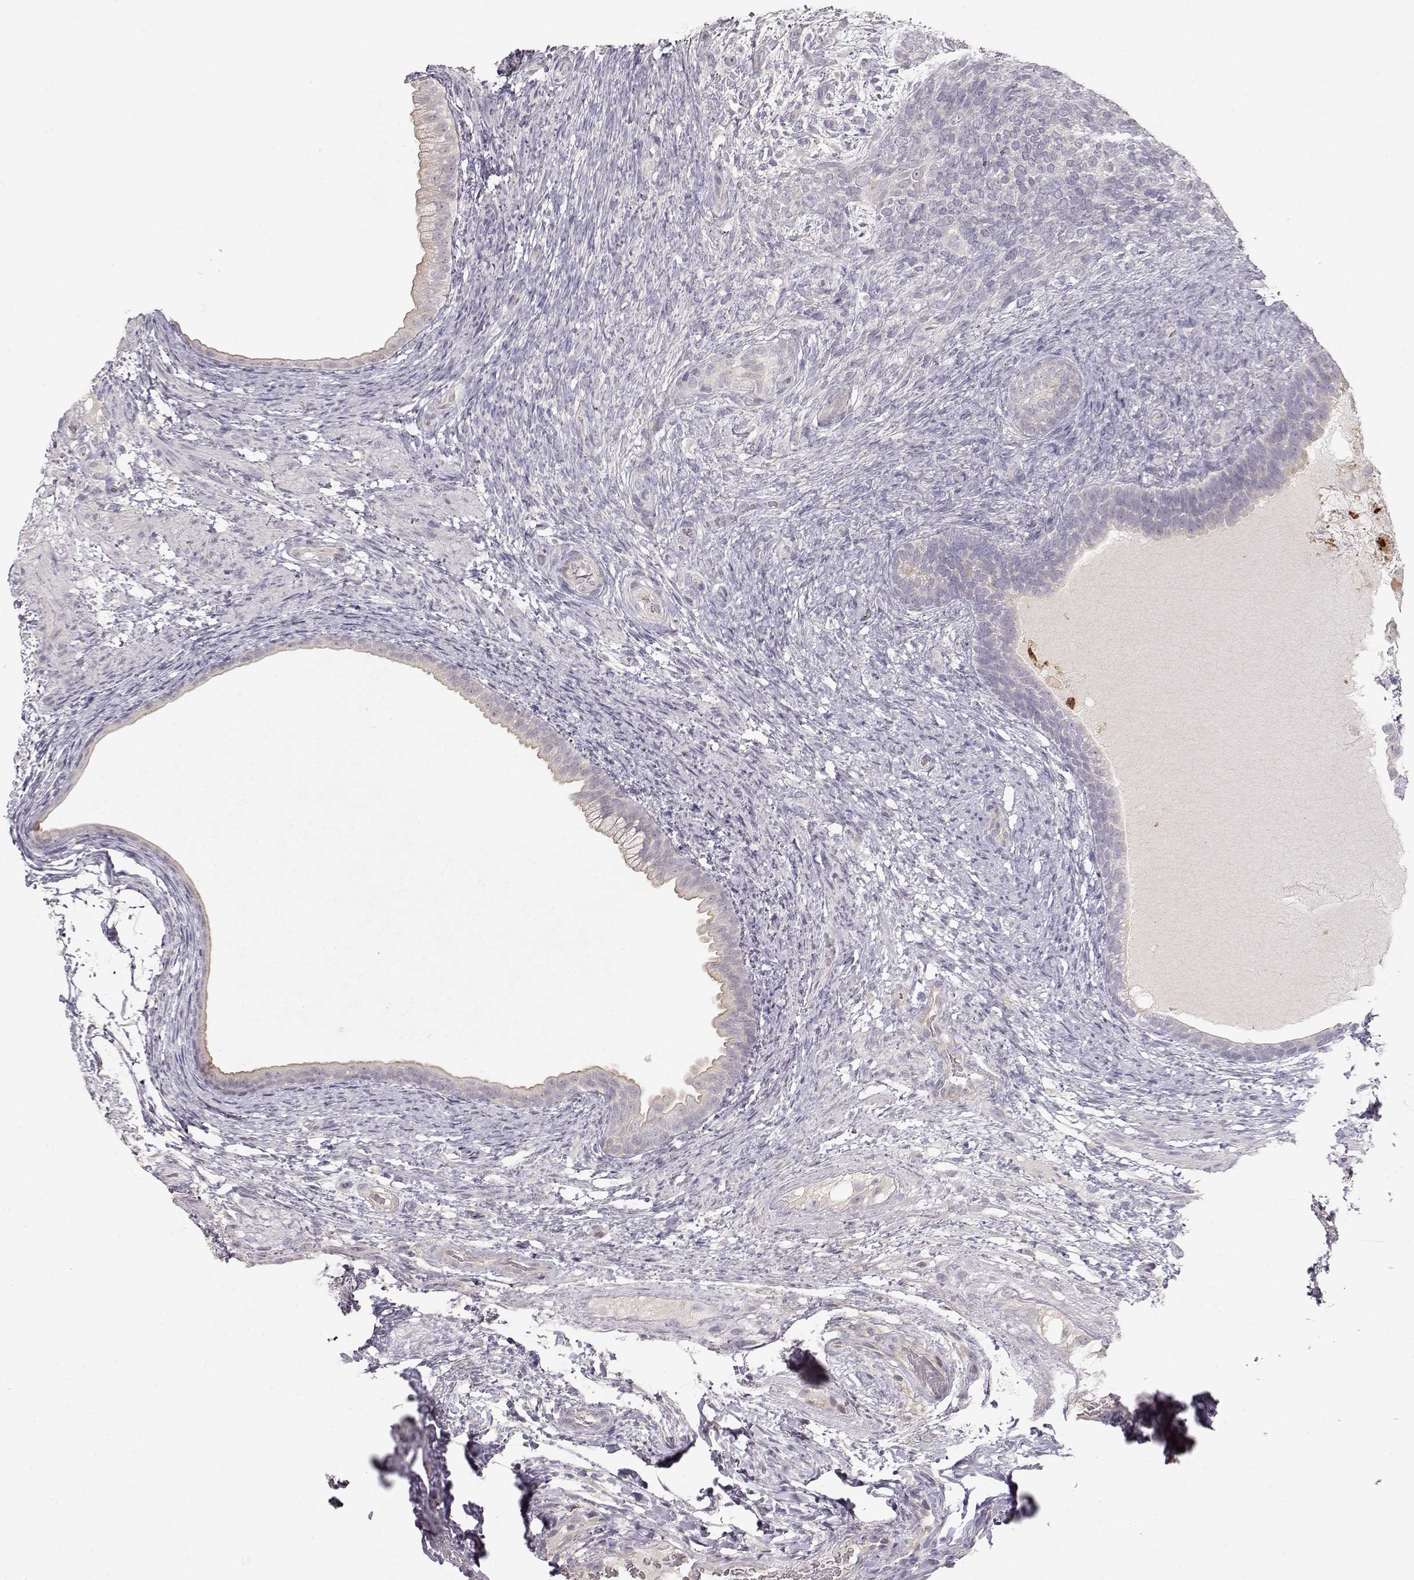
{"staining": {"intensity": "negative", "quantity": "none", "location": "none"}, "tissue": "testis cancer", "cell_type": "Tumor cells", "image_type": "cancer", "snomed": [{"axis": "morphology", "description": "Carcinoma, Embryonal, NOS"}, {"axis": "topography", "description": "Testis"}], "caption": "The micrograph demonstrates no staining of tumor cells in testis embryonal carcinoma.", "gene": "ARHGAP8", "patient": {"sex": "male", "age": 24}}